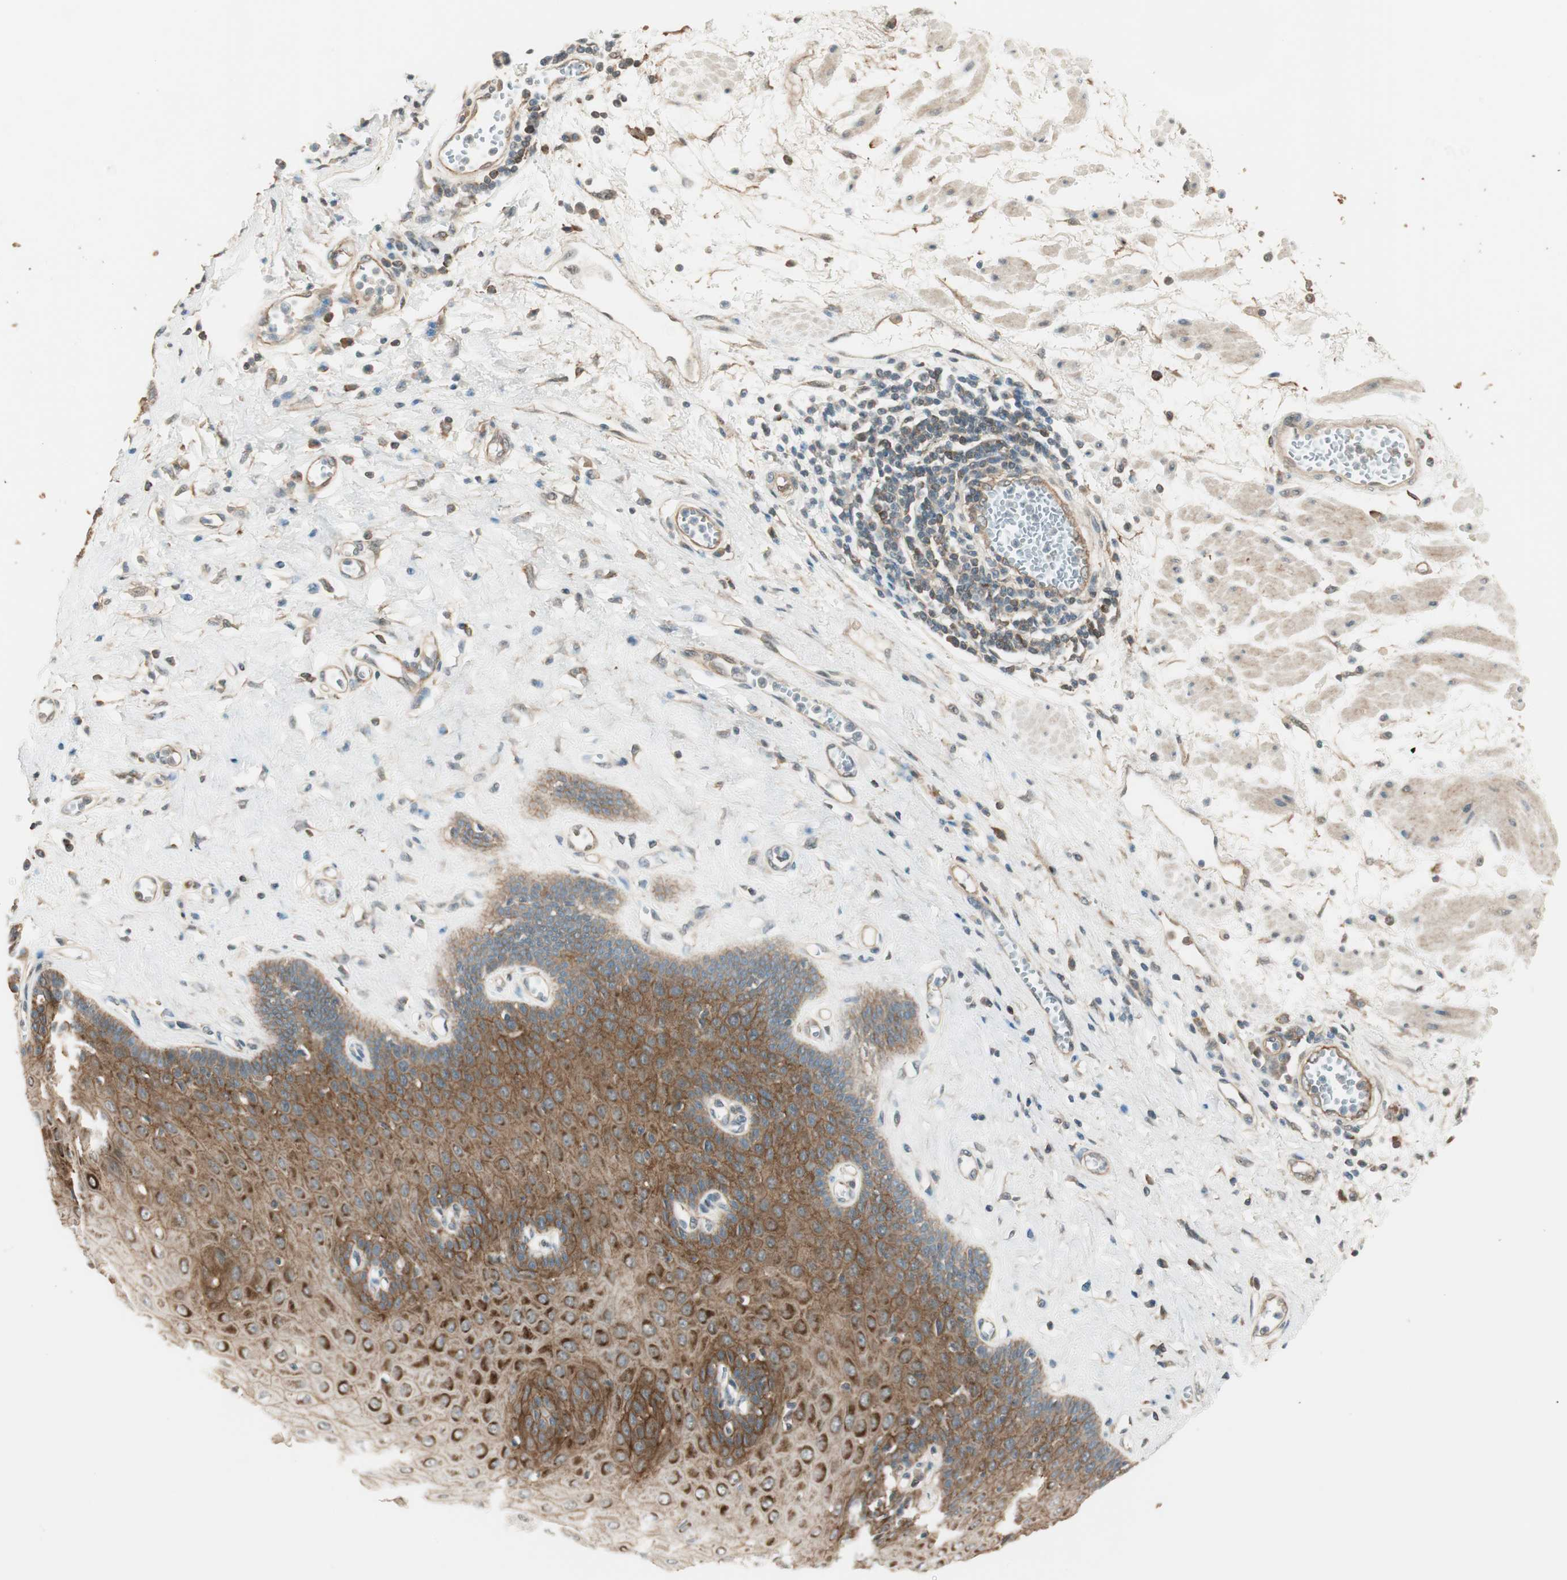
{"staining": {"intensity": "strong", "quantity": ">75%", "location": "cytoplasmic/membranous"}, "tissue": "esophagus", "cell_type": "Squamous epithelial cells", "image_type": "normal", "snomed": [{"axis": "morphology", "description": "Normal tissue, NOS"}, {"axis": "morphology", "description": "Squamous cell carcinoma, NOS"}, {"axis": "topography", "description": "Esophagus"}], "caption": "Strong cytoplasmic/membranous protein positivity is present in about >75% of squamous epithelial cells in esophagus. The staining was performed using DAB to visualize the protein expression in brown, while the nuclei were stained in blue with hematoxylin (Magnification: 20x).", "gene": "PSMD8", "patient": {"sex": "male", "age": 65}}